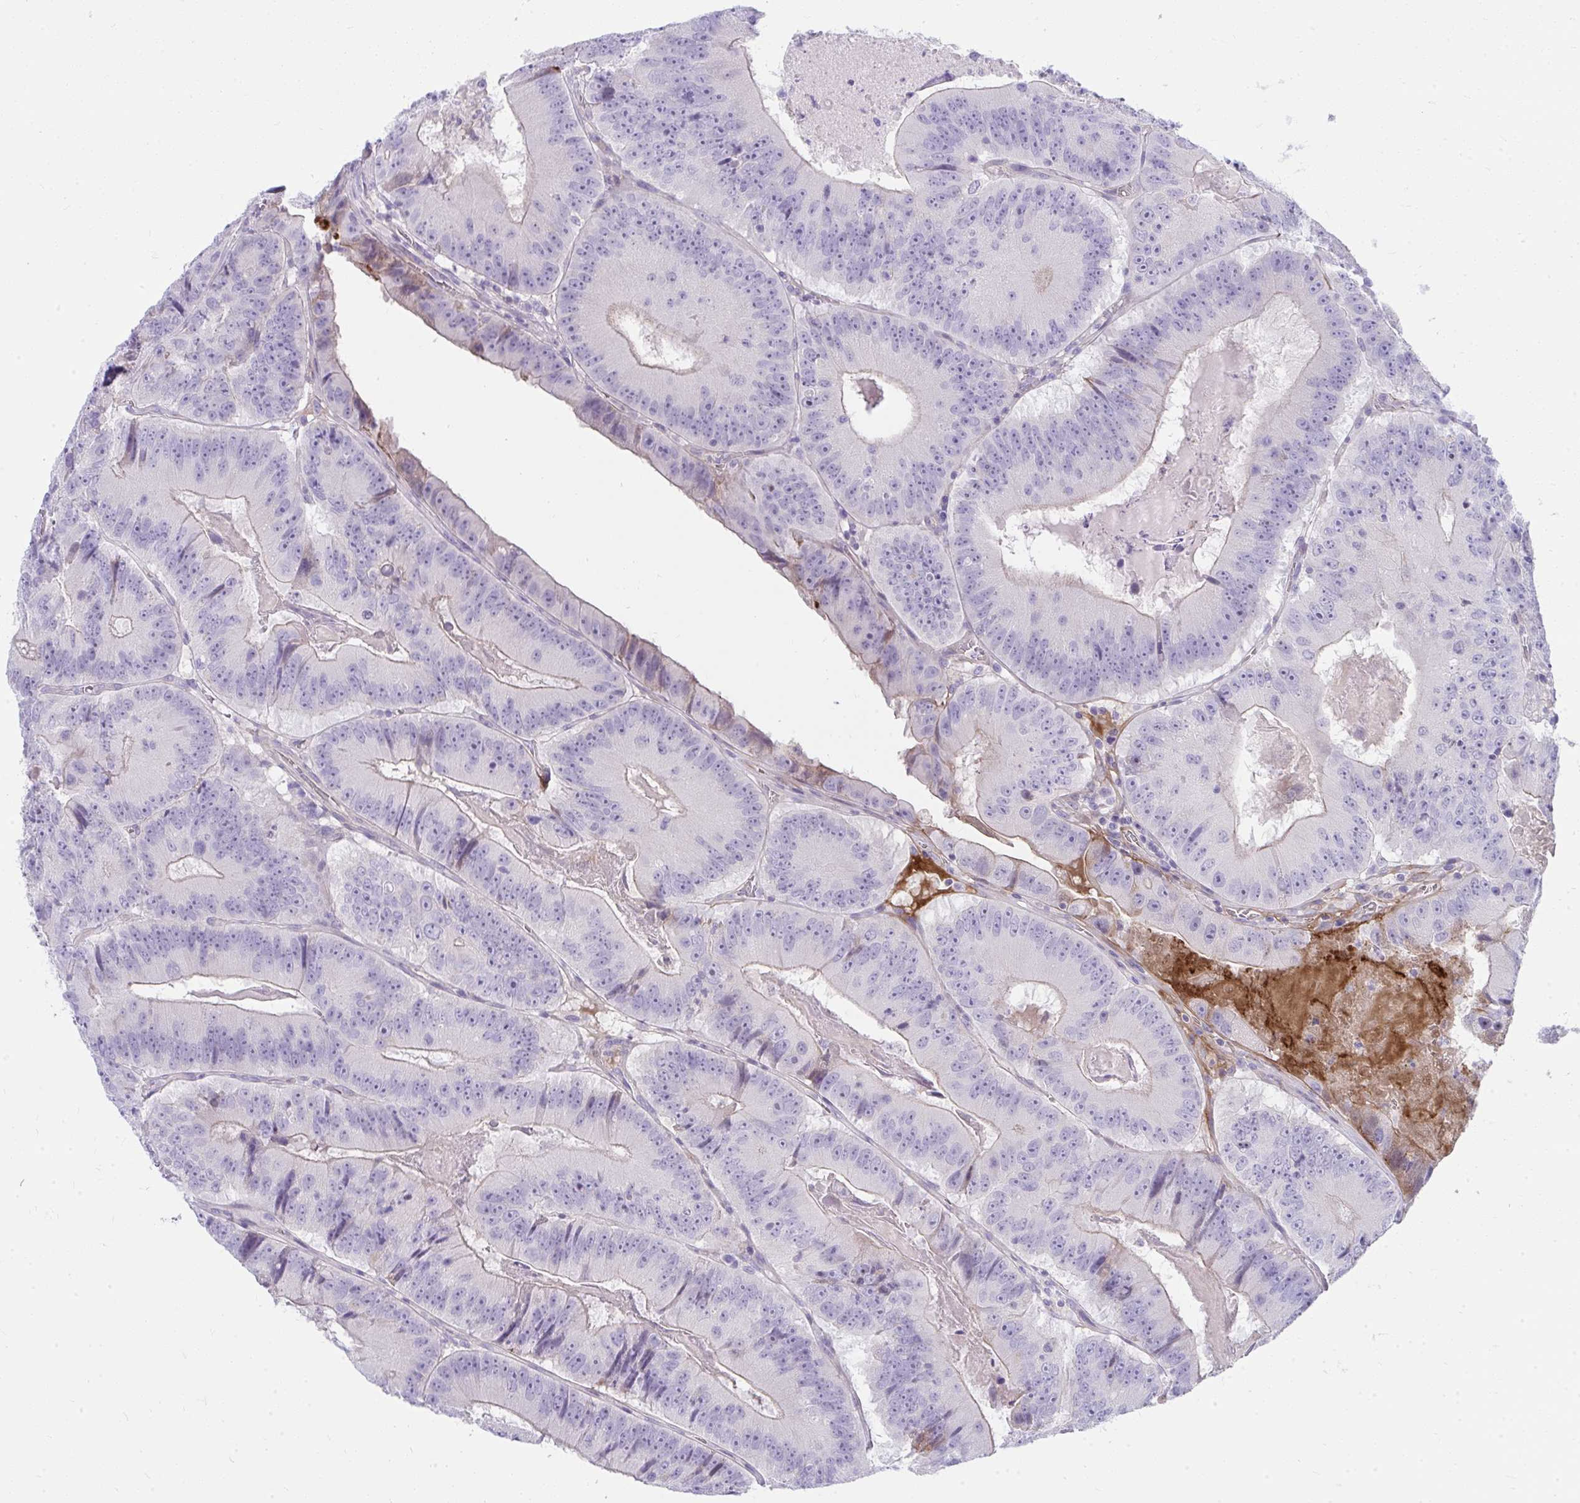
{"staining": {"intensity": "negative", "quantity": "none", "location": "none"}, "tissue": "colorectal cancer", "cell_type": "Tumor cells", "image_type": "cancer", "snomed": [{"axis": "morphology", "description": "Adenocarcinoma, NOS"}, {"axis": "topography", "description": "Colon"}], "caption": "The immunohistochemistry (IHC) photomicrograph has no significant positivity in tumor cells of colorectal cancer tissue. Nuclei are stained in blue.", "gene": "LRRC36", "patient": {"sex": "female", "age": 86}}